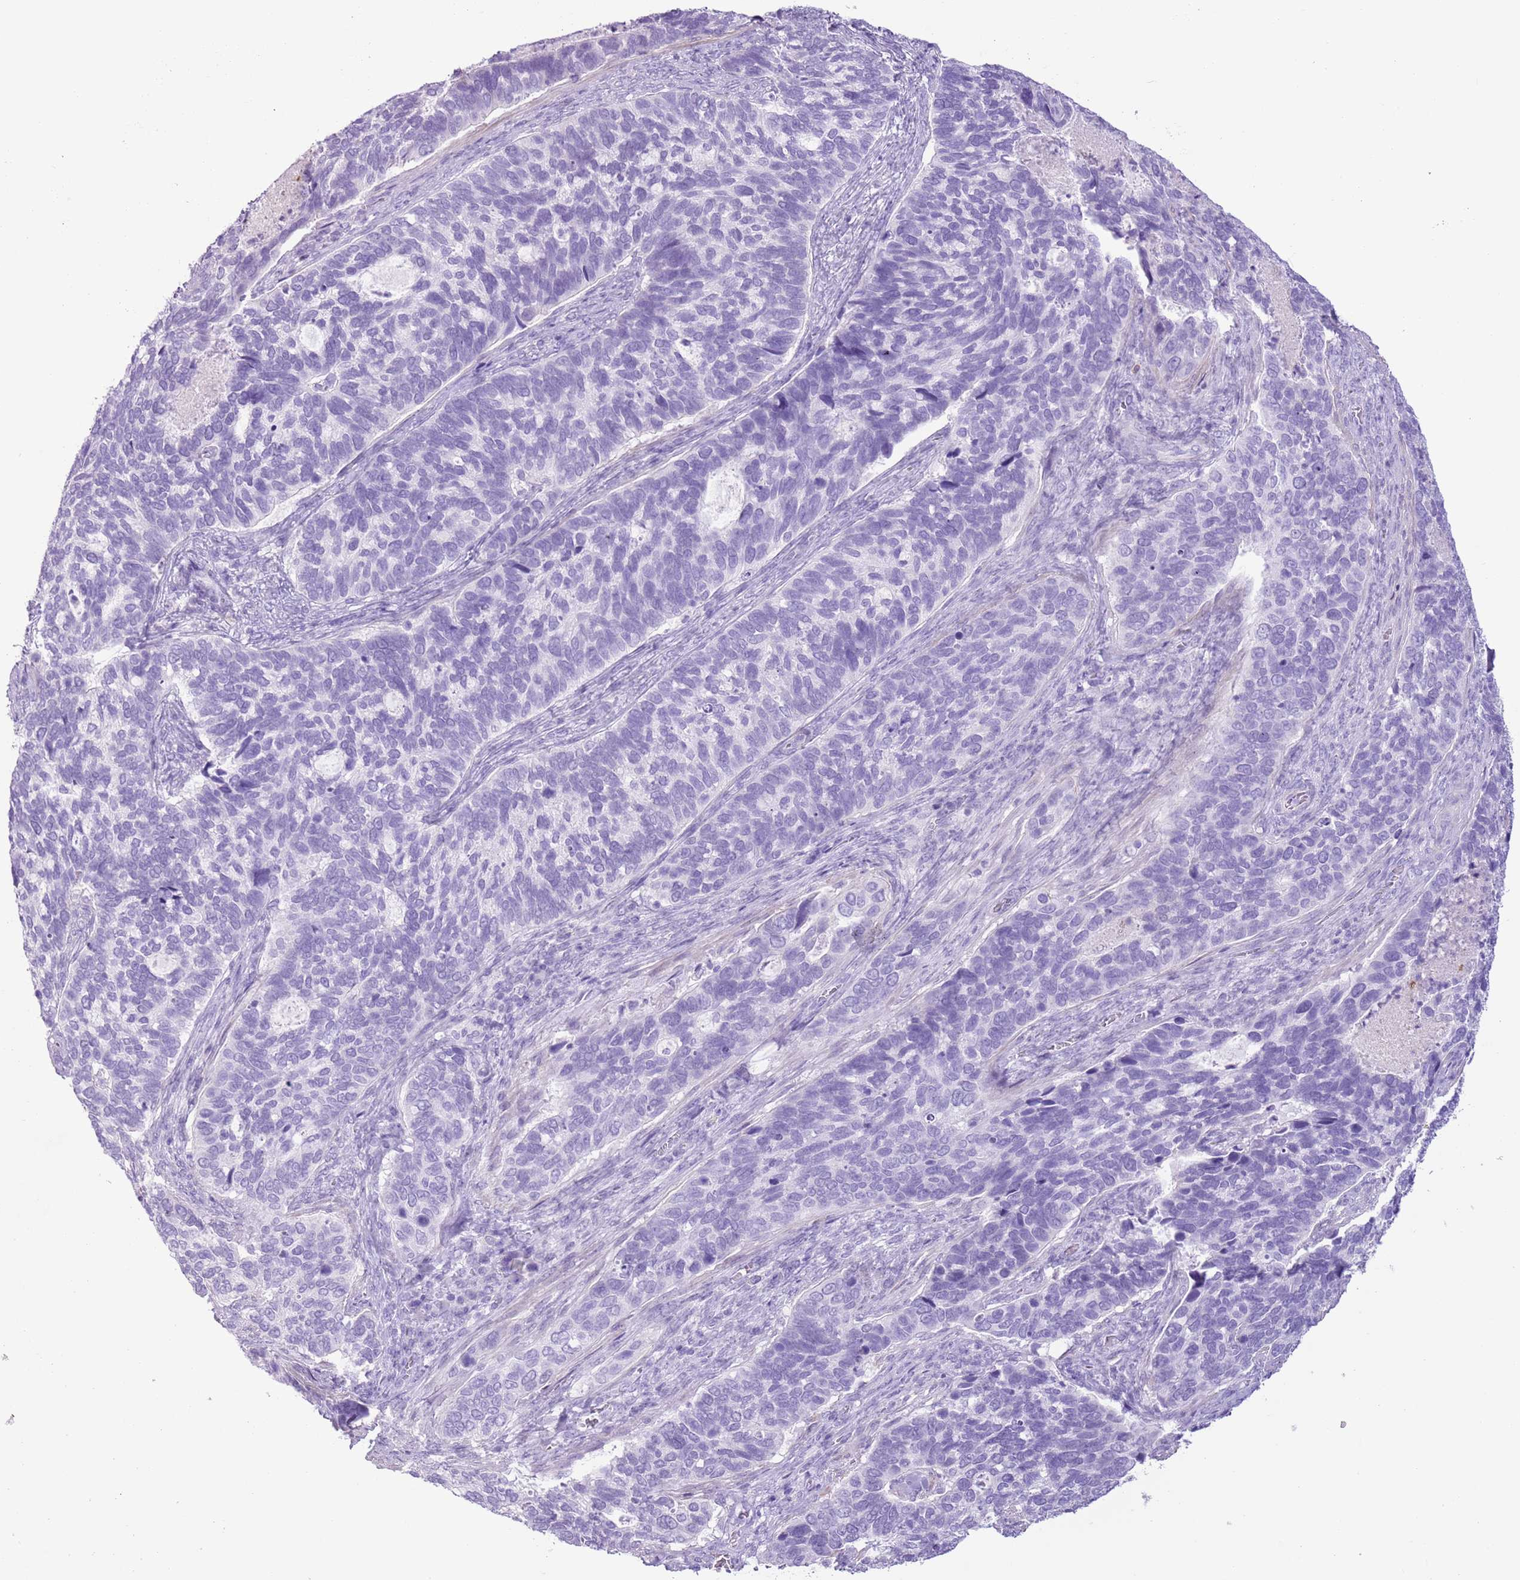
{"staining": {"intensity": "negative", "quantity": "none", "location": "none"}, "tissue": "cervical cancer", "cell_type": "Tumor cells", "image_type": "cancer", "snomed": [{"axis": "morphology", "description": "Squamous cell carcinoma, NOS"}, {"axis": "topography", "description": "Cervix"}], "caption": "IHC photomicrograph of squamous cell carcinoma (cervical) stained for a protein (brown), which exhibits no positivity in tumor cells. (DAB (3,3'-diaminobenzidine) immunohistochemistry (IHC), high magnification).", "gene": "SLC7A14", "patient": {"sex": "female", "age": 38}}